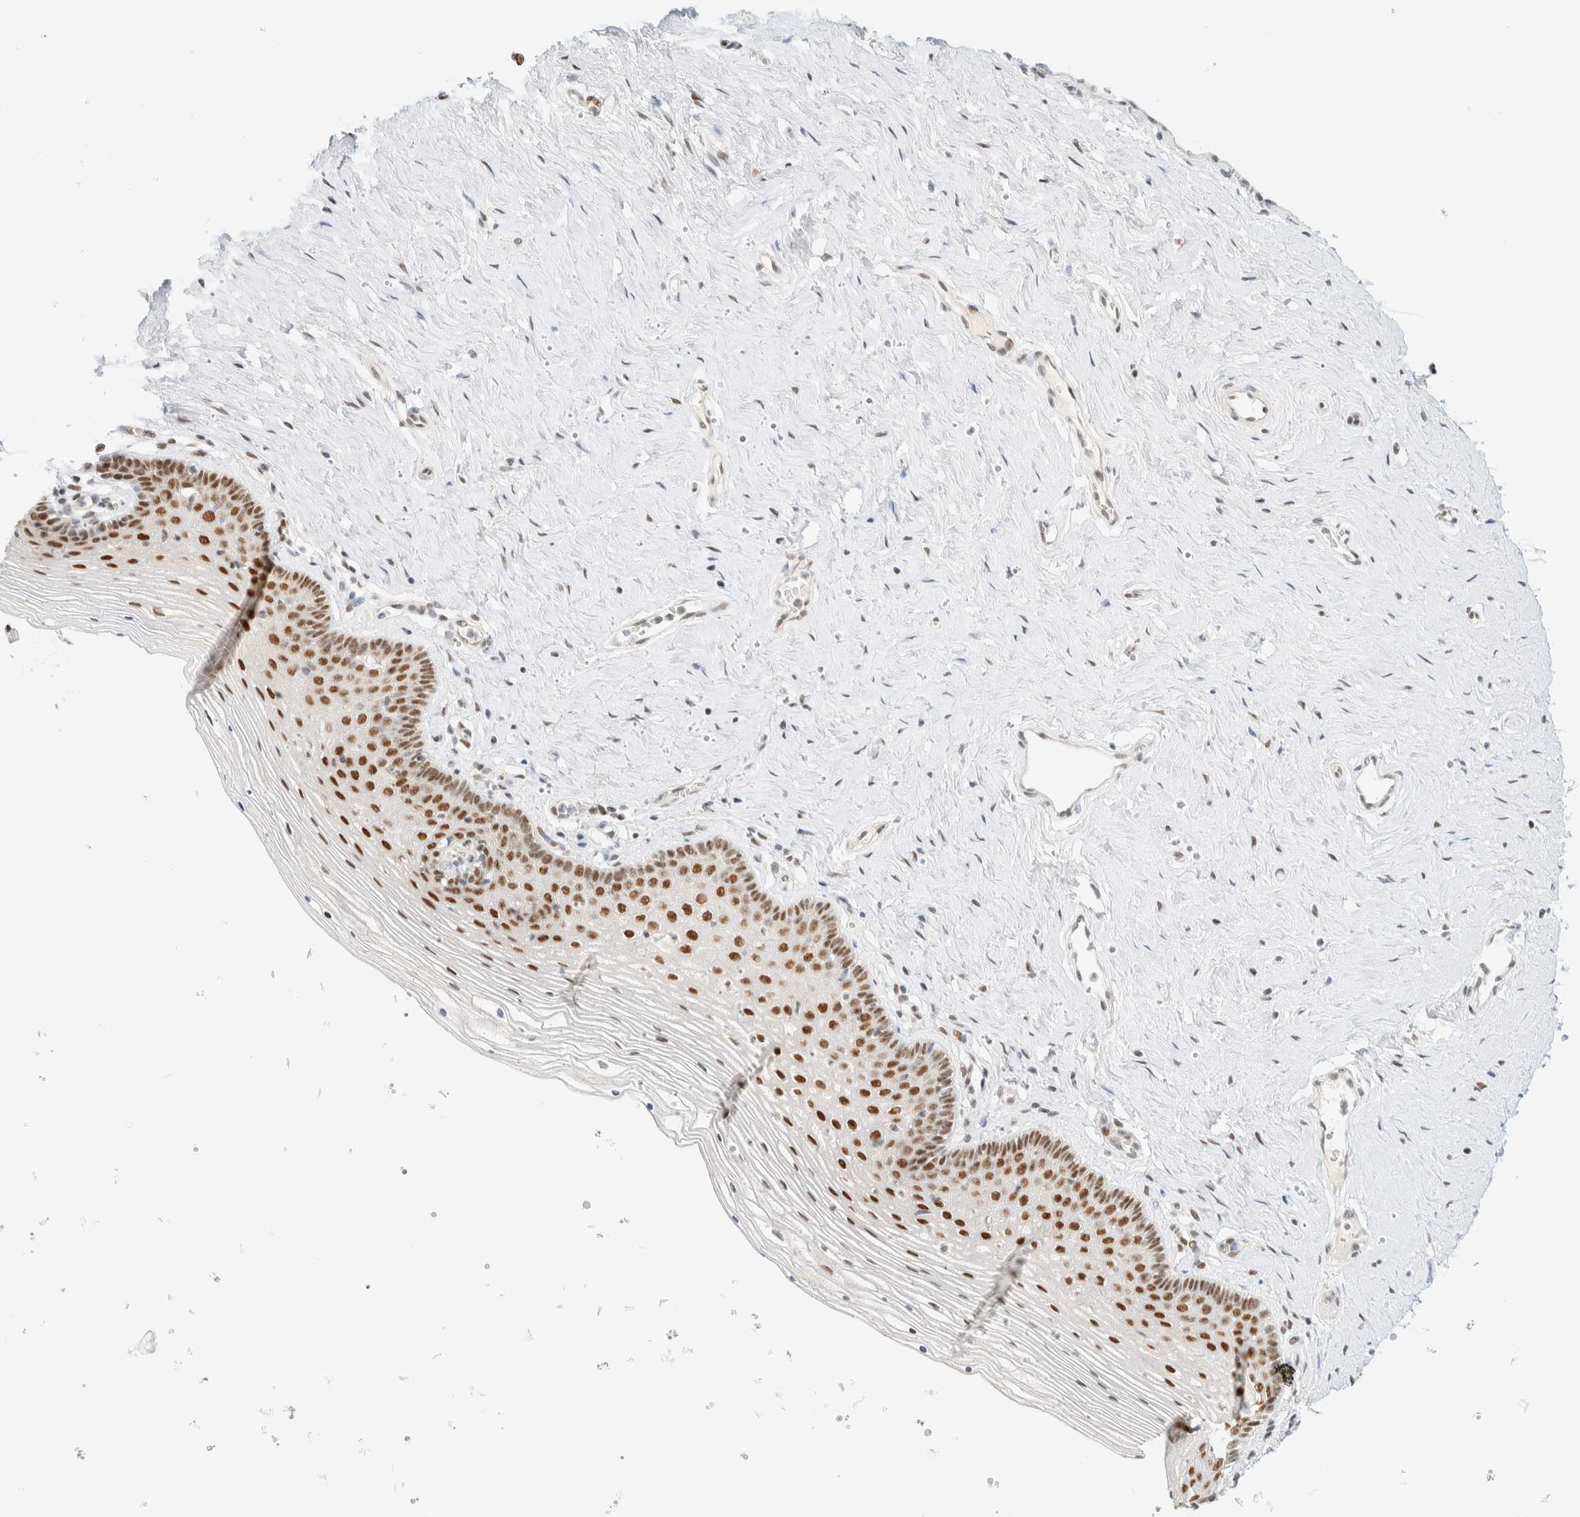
{"staining": {"intensity": "strong", "quantity": ">75%", "location": "nuclear"}, "tissue": "vagina", "cell_type": "Squamous epithelial cells", "image_type": "normal", "snomed": [{"axis": "morphology", "description": "Normal tissue, NOS"}, {"axis": "topography", "description": "Vagina"}], "caption": "Squamous epithelial cells show high levels of strong nuclear expression in about >75% of cells in benign human vagina.", "gene": "PYGO2", "patient": {"sex": "female", "age": 32}}